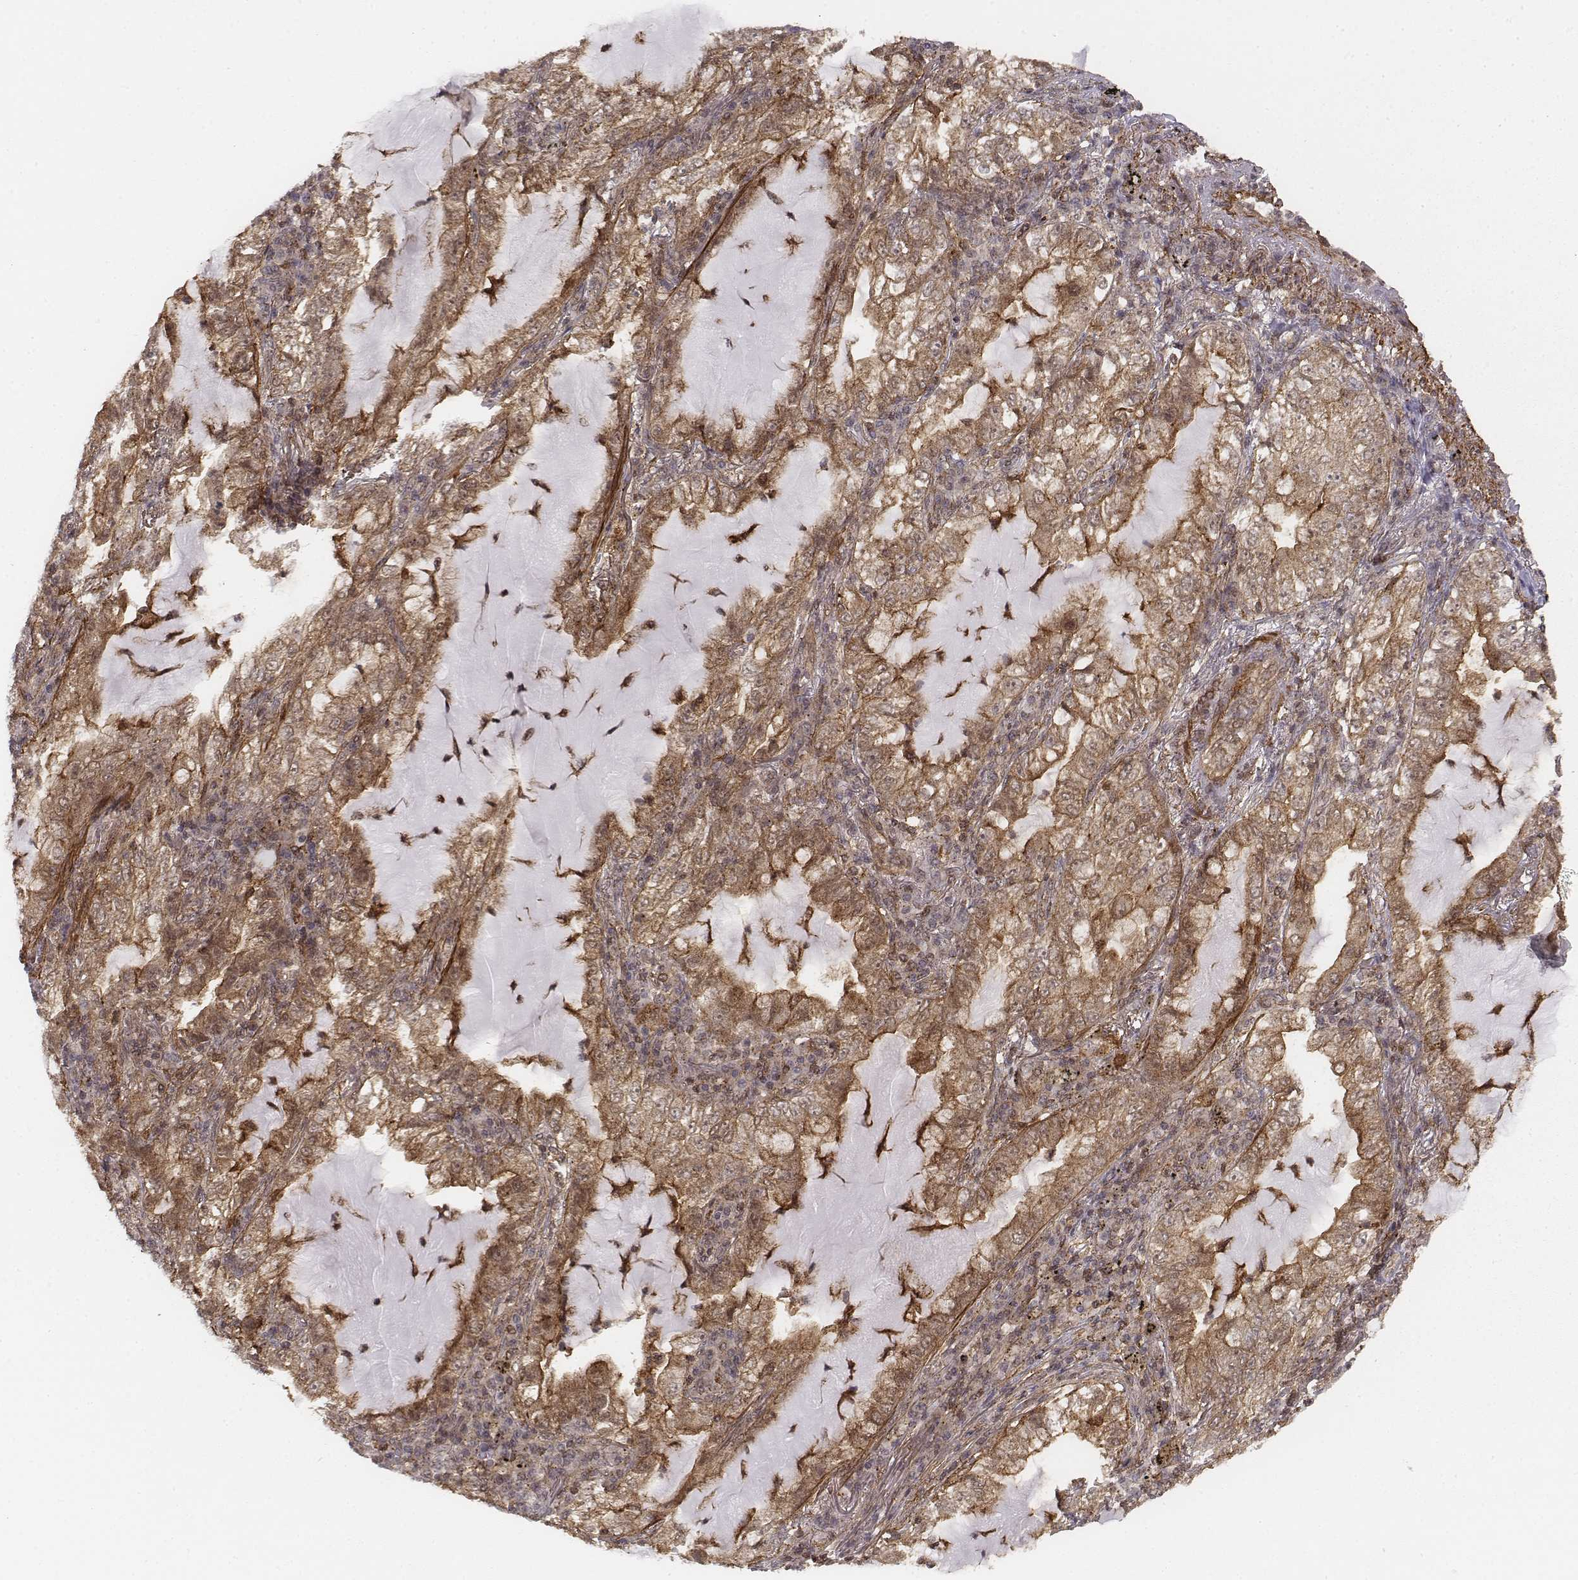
{"staining": {"intensity": "moderate", "quantity": ">75%", "location": "cytoplasmic/membranous,nuclear"}, "tissue": "lung cancer", "cell_type": "Tumor cells", "image_type": "cancer", "snomed": [{"axis": "morphology", "description": "Adenocarcinoma, NOS"}, {"axis": "topography", "description": "Lung"}], "caption": "An image showing moderate cytoplasmic/membranous and nuclear positivity in approximately >75% of tumor cells in lung cancer, as visualized by brown immunohistochemical staining.", "gene": "ZFYVE19", "patient": {"sex": "female", "age": 73}}